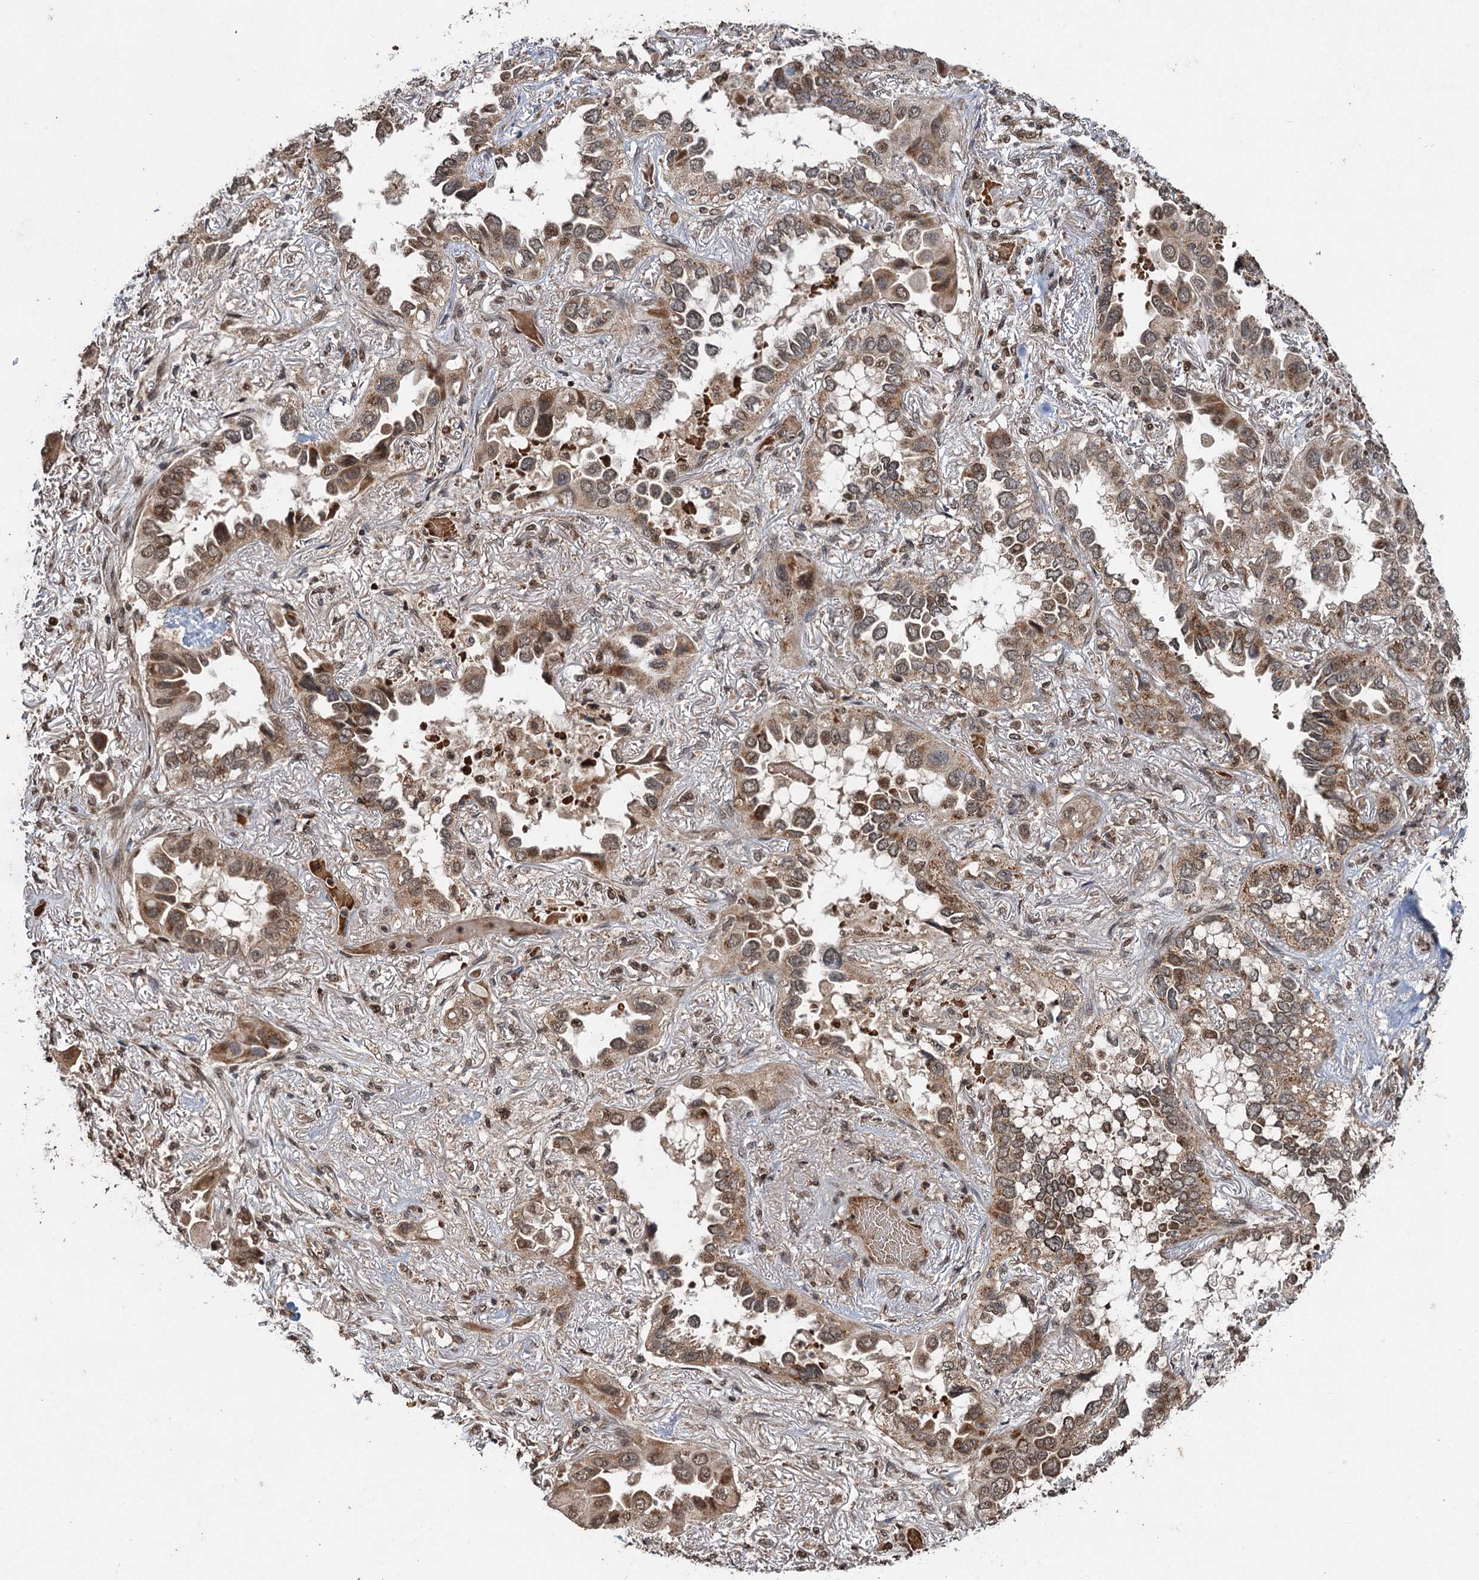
{"staining": {"intensity": "moderate", "quantity": ">75%", "location": "cytoplasmic/membranous,nuclear"}, "tissue": "lung cancer", "cell_type": "Tumor cells", "image_type": "cancer", "snomed": [{"axis": "morphology", "description": "Adenocarcinoma, NOS"}, {"axis": "topography", "description": "Lung"}], "caption": "A brown stain highlights moderate cytoplasmic/membranous and nuclear staining of a protein in human lung cancer tumor cells.", "gene": "REP15", "patient": {"sex": "female", "age": 76}}